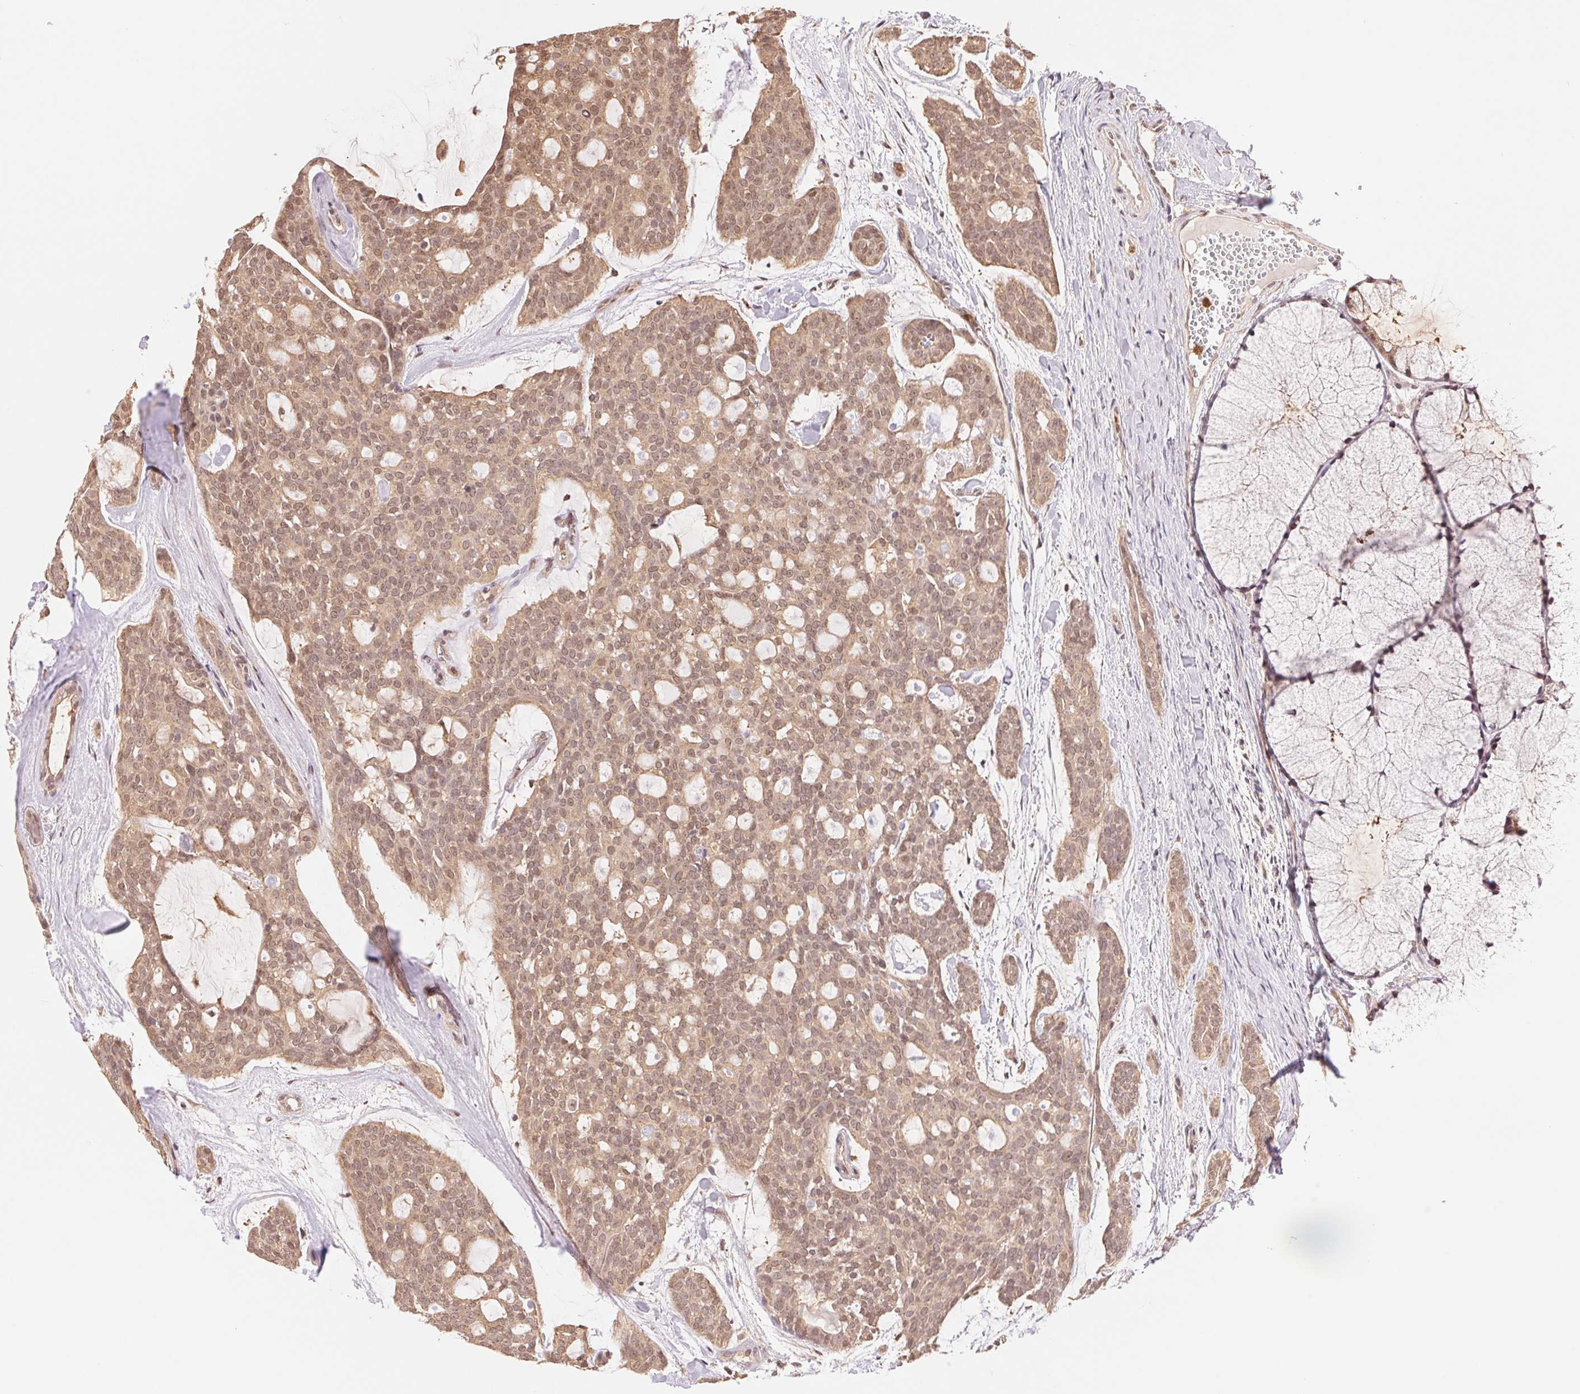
{"staining": {"intensity": "moderate", "quantity": ">75%", "location": "cytoplasmic/membranous,nuclear"}, "tissue": "head and neck cancer", "cell_type": "Tumor cells", "image_type": "cancer", "snomed": [{"axis": "morphology", "description": "Adenocarcinoma, NOS"}, {"axis": "topography", "description": "Head-Neck"}], "caption": "The immunohistochemical stain highlights moderate cytoplasmic/membranous and nuclear expression in tumor cells of head and neck cancer tissue.", "gene": "CDC123", "patient": {"sex": "male", "age": 66}}